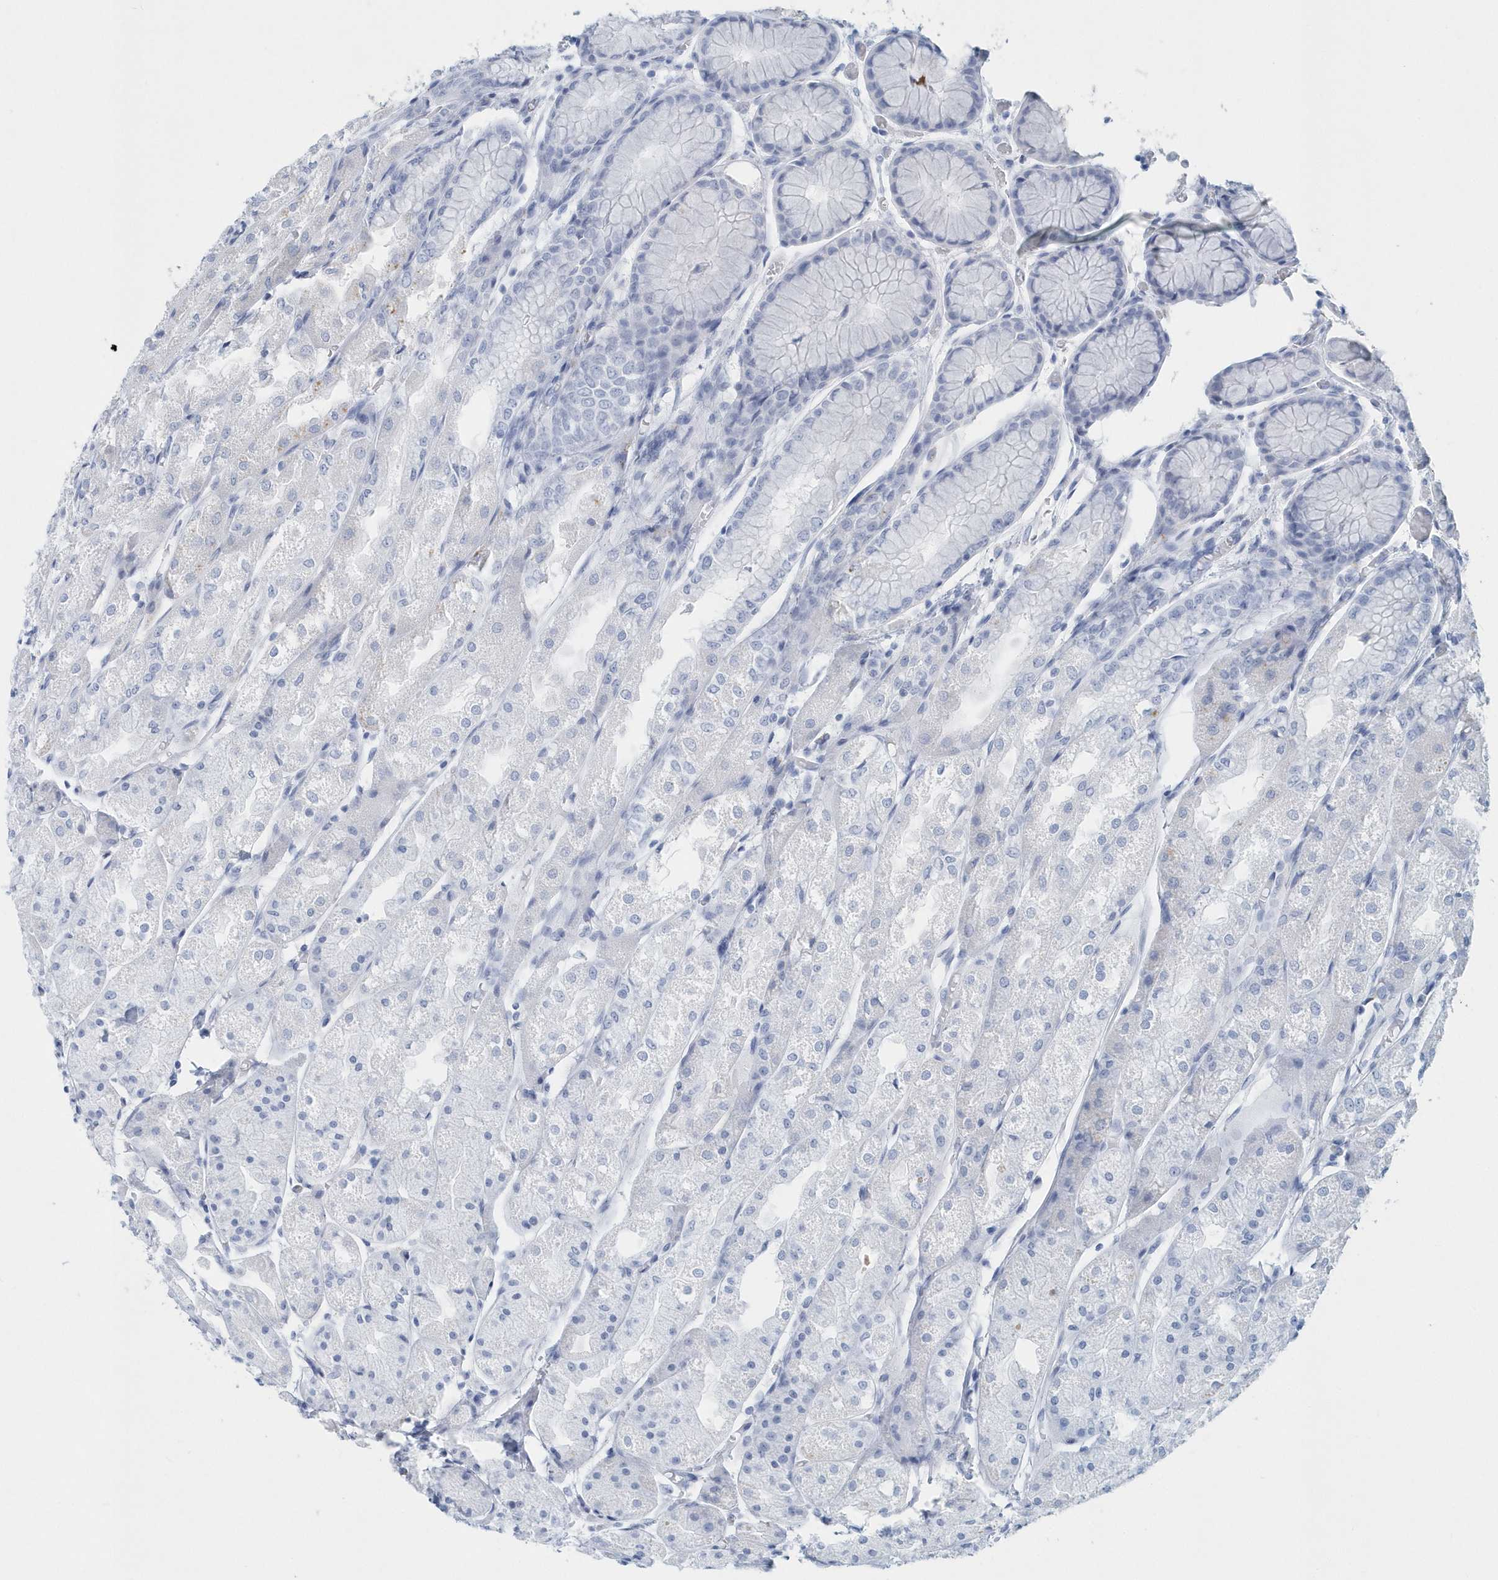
{"staining": {"intensity": "negative", "quantity": "none", "location": "none"}, "tissue": "stomach", "cell_type": "Glandular cells", "image_type": "normal", "snomed": [{"axis": "morphology", "description": "Normal tissue, NOS"}, {"axis": "topography", "description": "Stomach, upper"}], "caption": "The micrograph displays no significant staining in glandular cells of stomach.", "gene": "PTPRO", "patient": {"sex": "male", "age": 72}}